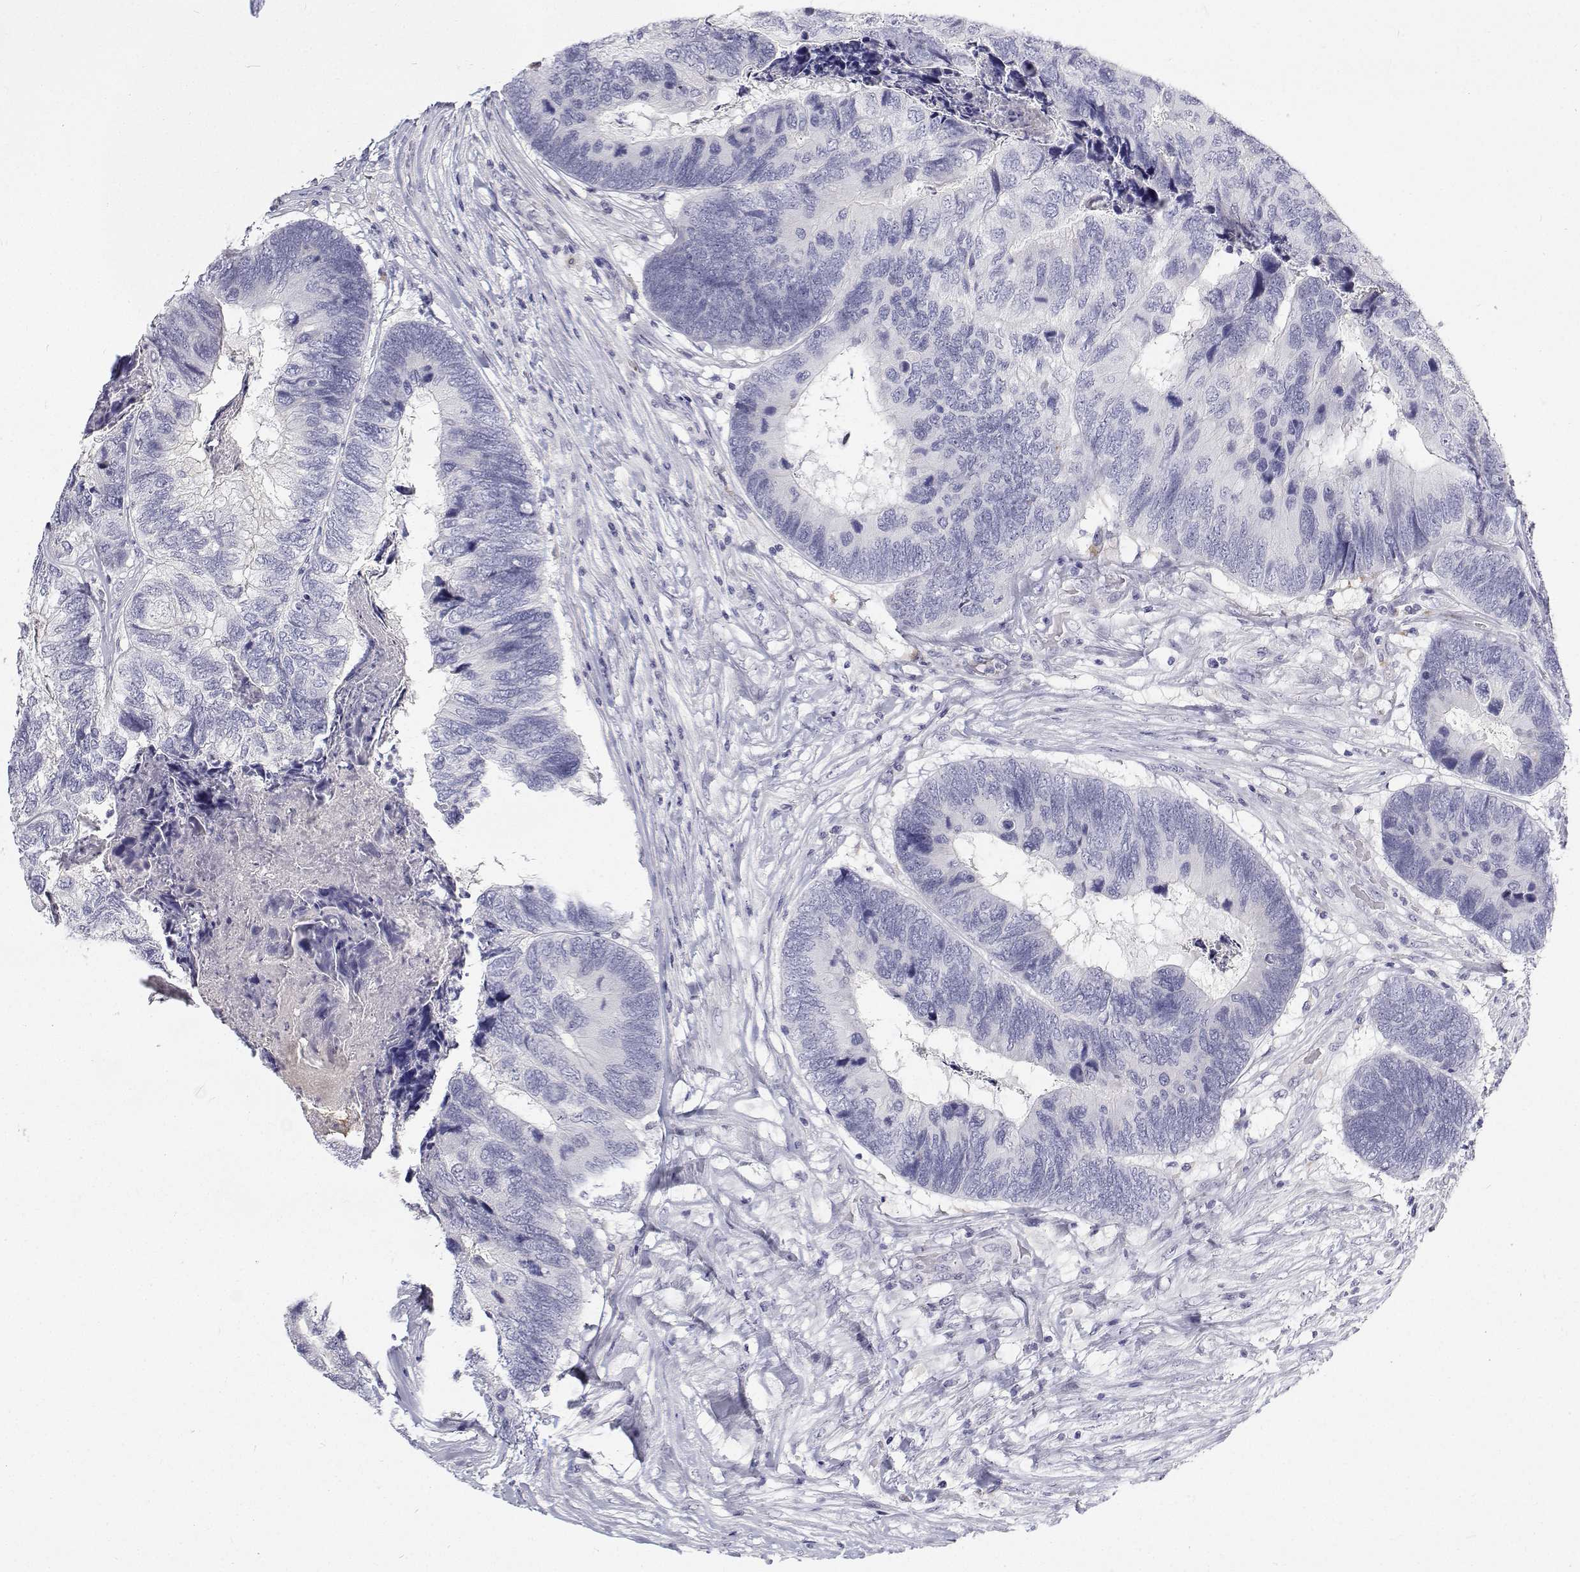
{"staining": {"intensity": "negative", "quantity": "none", "location": "none"}, "tissue": "colorectal cancer", "cell_type": "Tumor cells", "image_type": "cancer", "snomed": [{"axis": "morphology", "description": "Adenocarcinoma, NOS"}, {"axis": "topography", "description": "Colon"}], "caption": "Immunohistochemistry image of human colorectal cancer stained for a protein (brown), which demonstrates no staining in tumor cells.", "gene": "NCR2", "patient": {"sex": "female", "age": 67}}